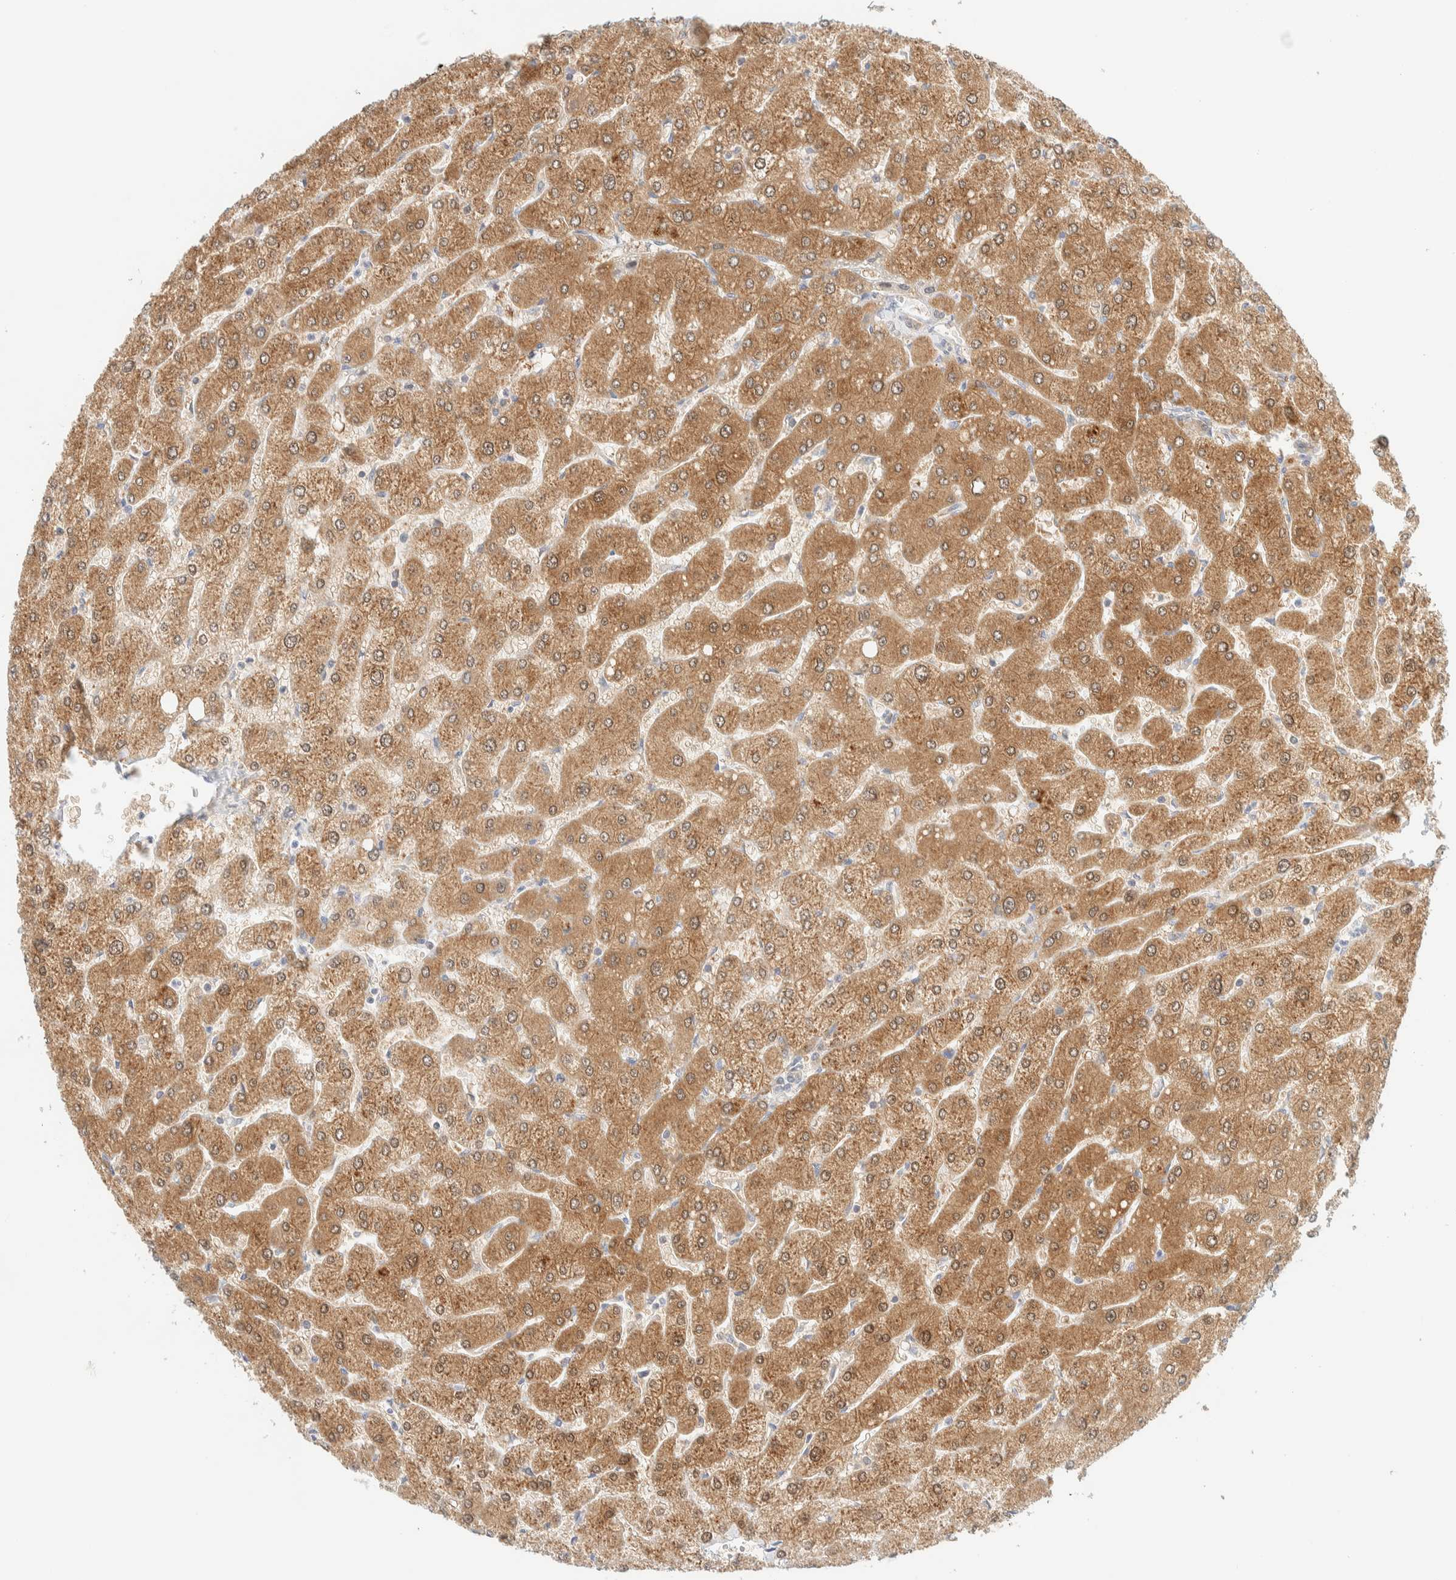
{"staining": {"intensity": "weak", "quantity": ">75%", "location": "cytoplasmic/membranous"}, "tissue": "liver", "cell_type": "Cholangiocytes", "image_type": "normal", "snomed": [{"axis": "morphology", "description": "Normal tissue, NOS"}, {"axis": "topography", "description": "Liver"}], "caption": "IHC of benign human liver demonstrates low levels of weak cytoplasmic/membranous positivity in about >75% of cholangiocytes.", "gene": "PCYT2", "patient": {"sex": "male", "age": 55}}